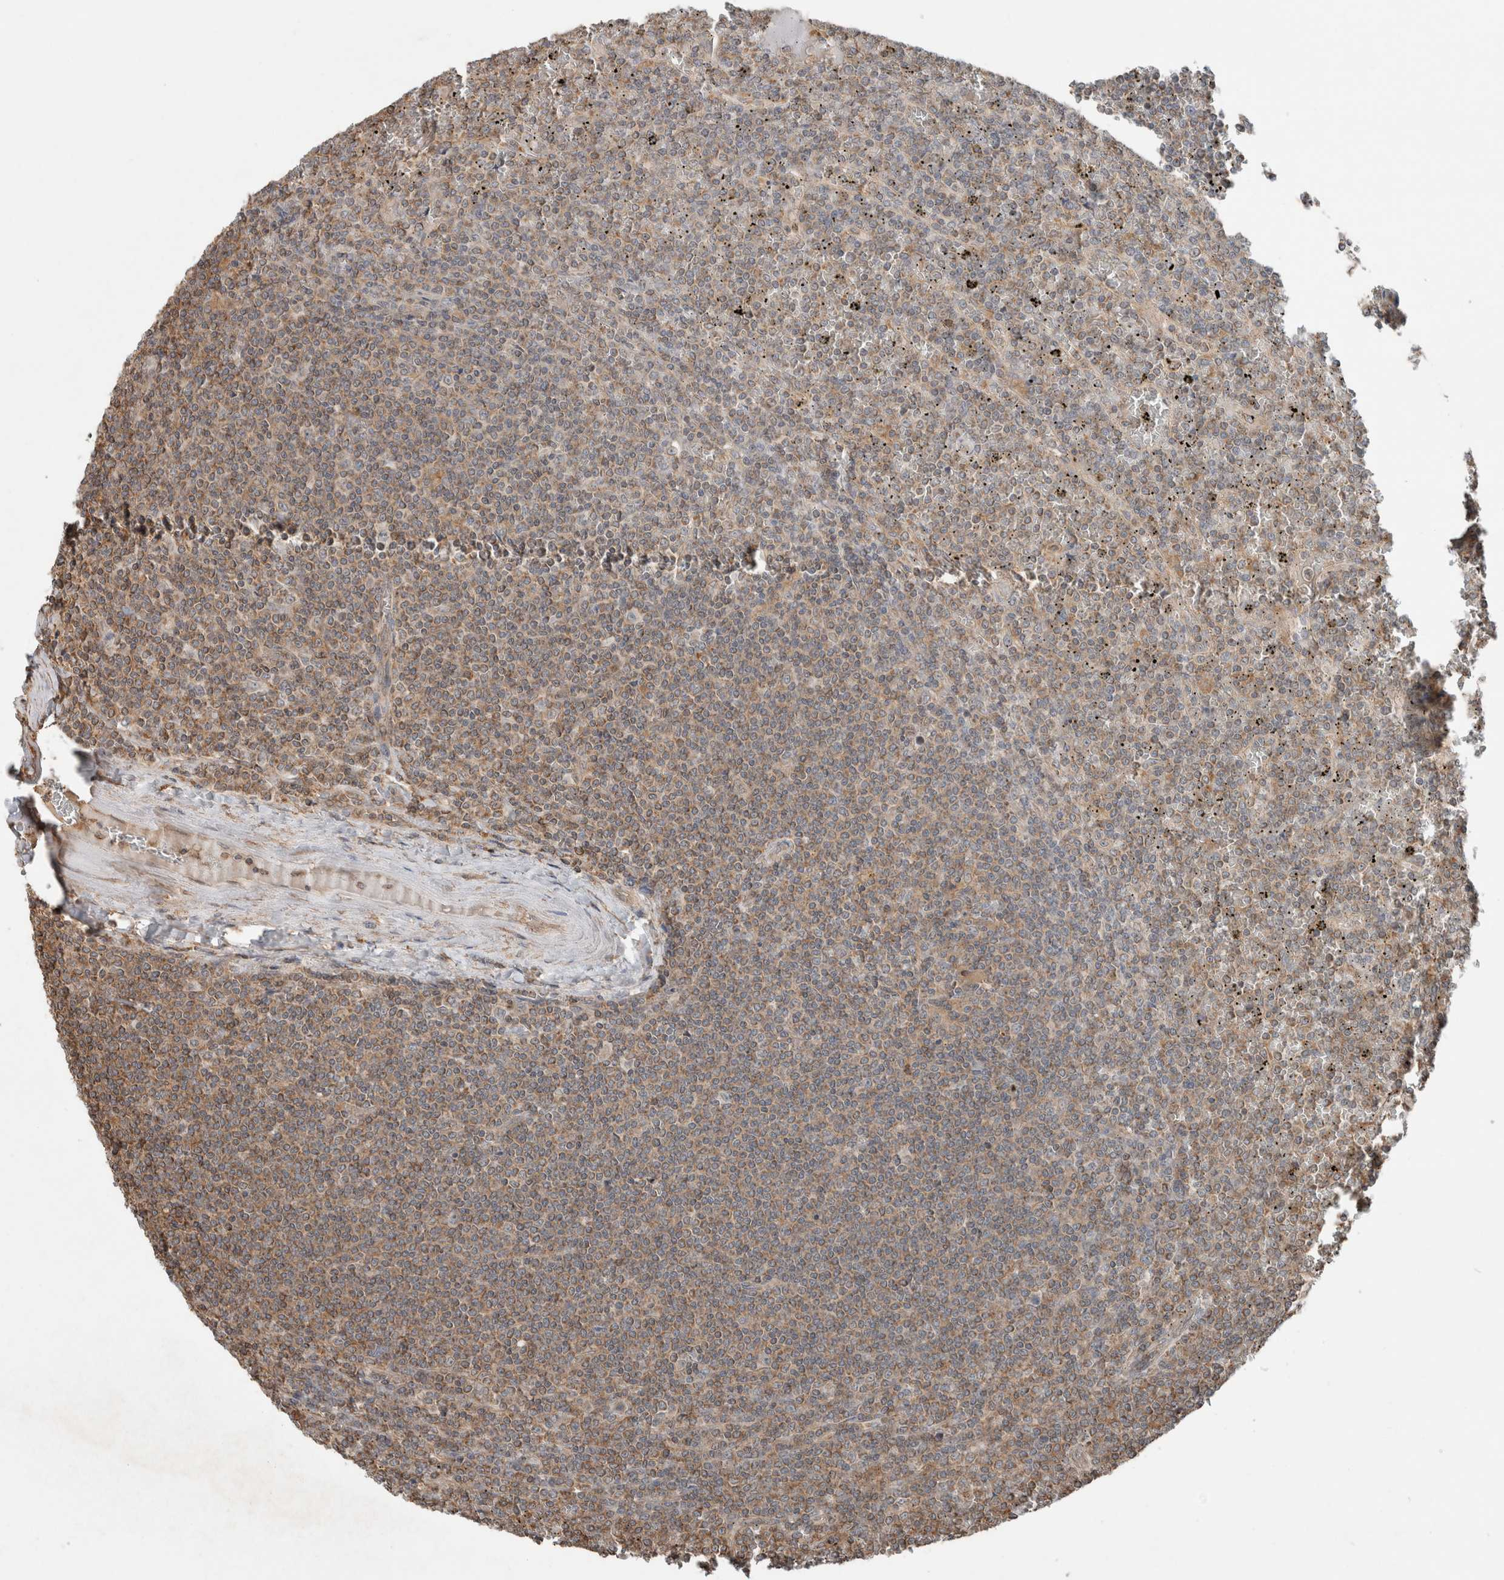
{"staining": {"intensity": "moderate", "quantity": "25%-75%", "location": "cytoplasmic/membranous"}, "tissue": "lymphoma", "cell_type": "Tumor cells", "image_type": "cancer", "snomed": [{"axis": "morphology", "description": "Malignant lymphoma, non-Hodgkin's type, Low grade"}, {"axis": "topography", "description": "Spleen"}], "caption": "The micrograph displays immunohistochemical staining of lymphoma. There is moderate cytoplasmic/membranous expression is identified in about 25%-75% of tumor cells. (brown staining indicates protein expression, while blue staining denotes nuclei).", "gene": "KLK14", "patient": {"sex": "female", "age": 19}}